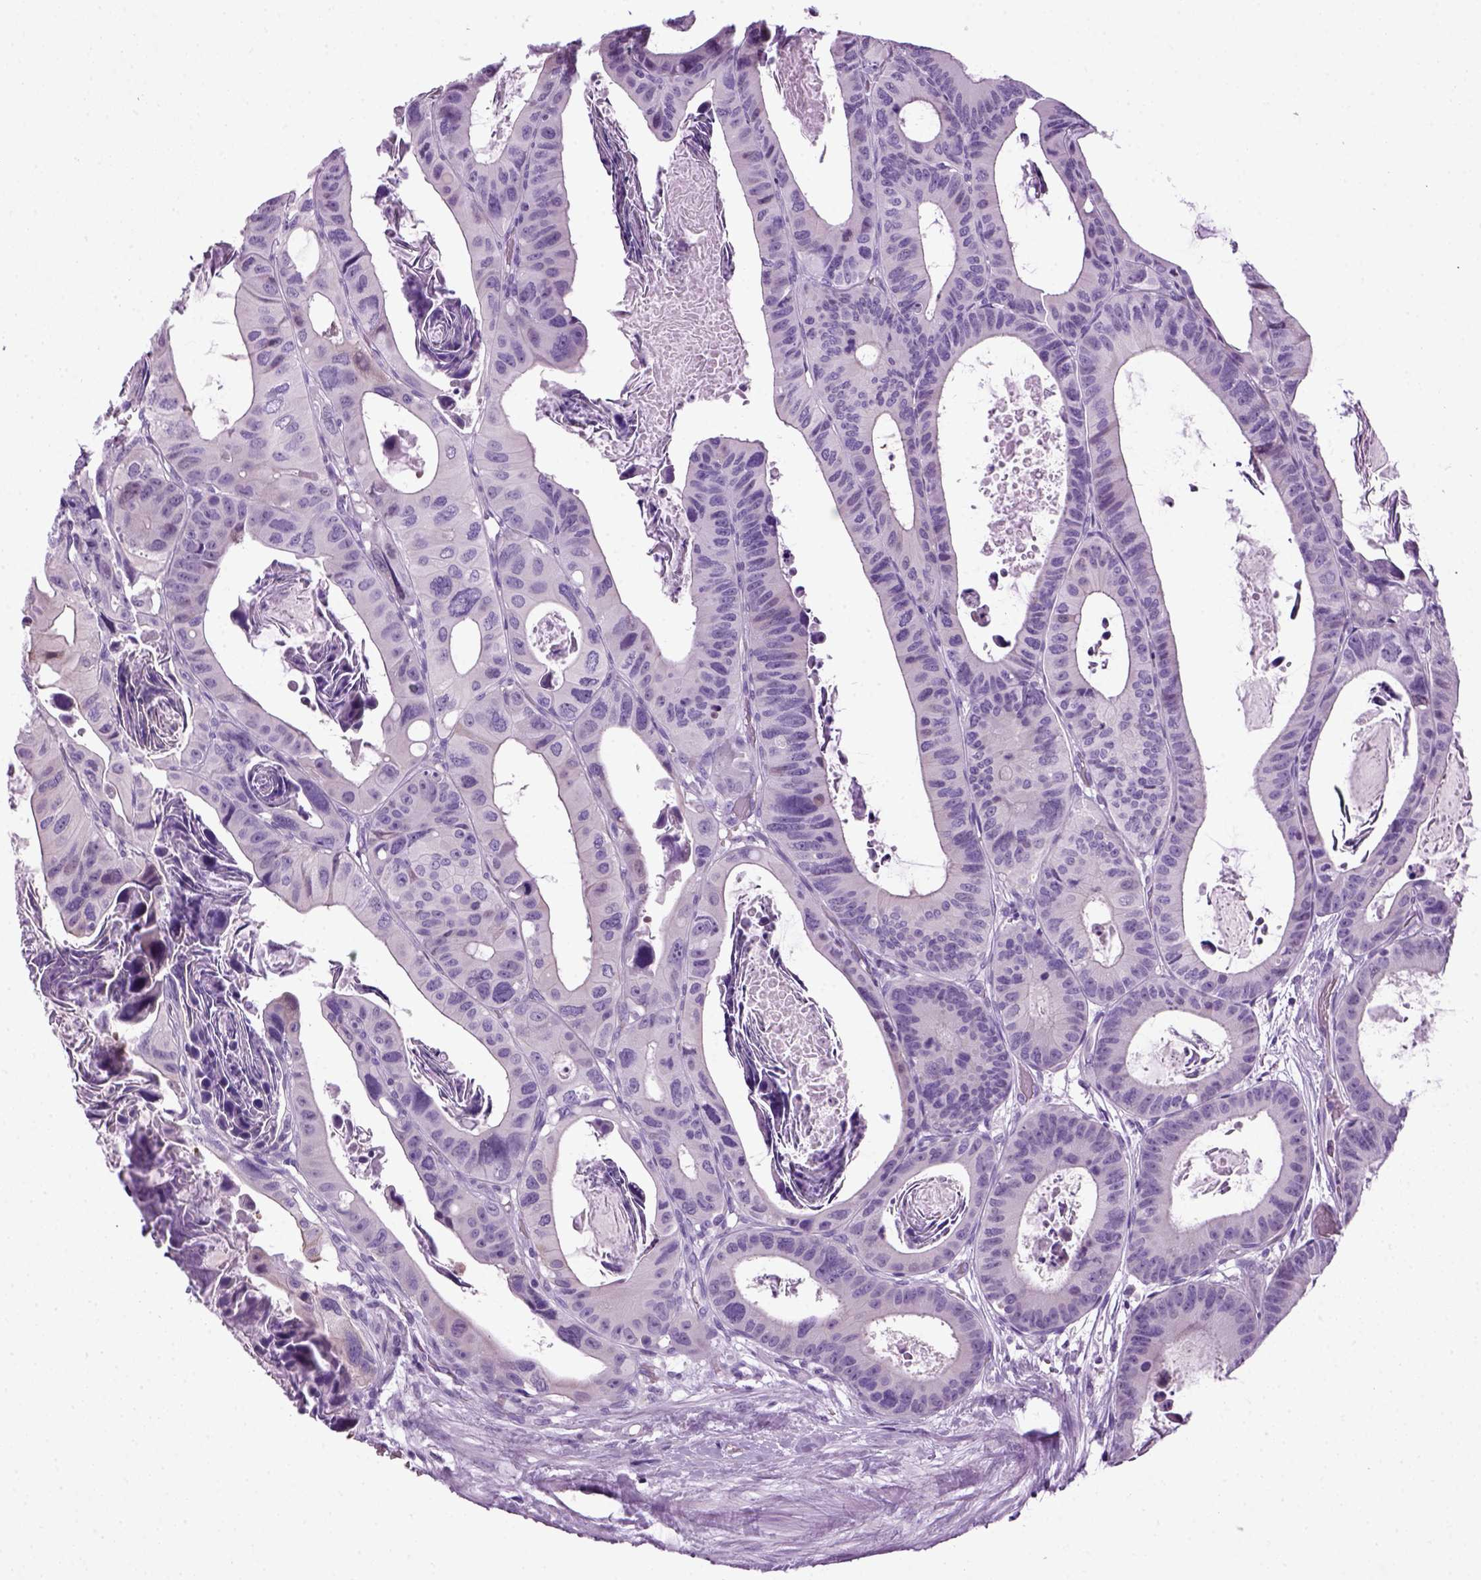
{"staining": {"intensity": "negative", "quantity": "none", "location": "none"}, "tissue": "colorectal cancer", "cell_type": "Tumor cells", "image_type": "cancer", "snomed": [{"axis": "morphology", "description": "Adenocarcinoma, NOS"}, {"axis": "topography", "description": "Rectum"}], "caption": "Colorectal adenocarcinoma stained for a protein using immunohistochemistry demonstrates no staining tumor cells.", "gene": "HMCN2", "patient": {"sex": "male", "age": 64}}